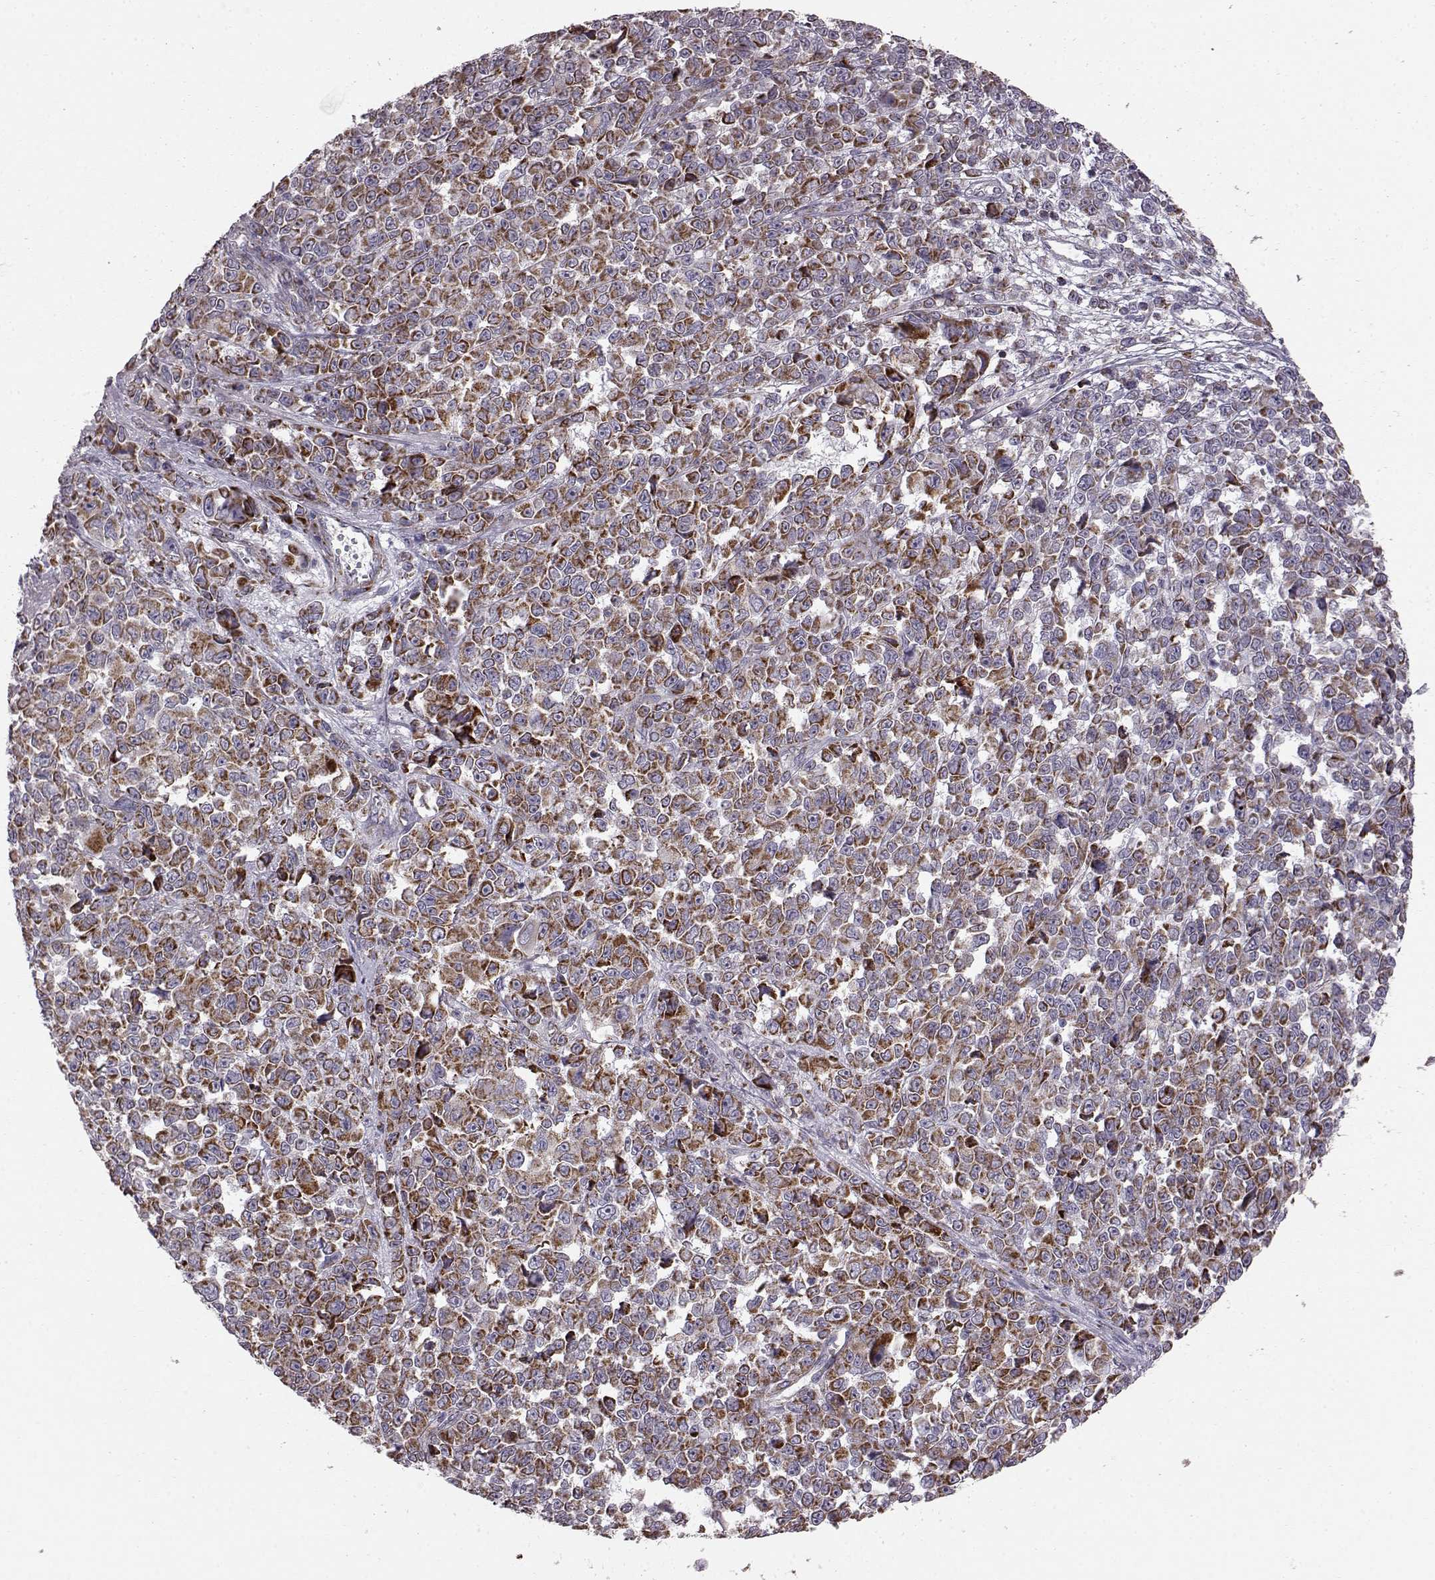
{"staining": {"intensity": "moderate", "quantity": ">75%", "location": "cytoplasmic/membranous"}, "tissue": "melanoma", "cell_type": "Tumor cells", "image_type": "cancer", "snomed": [{"axis": "morphology", "description": "Malignant melanoma, NOS"}, {"axis": "topography", "description": "Skin"}], "caption": "The immunohistochemical stain labels moderate cytoplasmic/membranous staining in tumor cells of melanoma tissue. The staining is performed using DAB brown chromogen to label protein expression. The nuclei are counter-stained blue using hematoxylin.", "gene": "ATP5MF", "patient": {"sex": "female", "age": 95}}